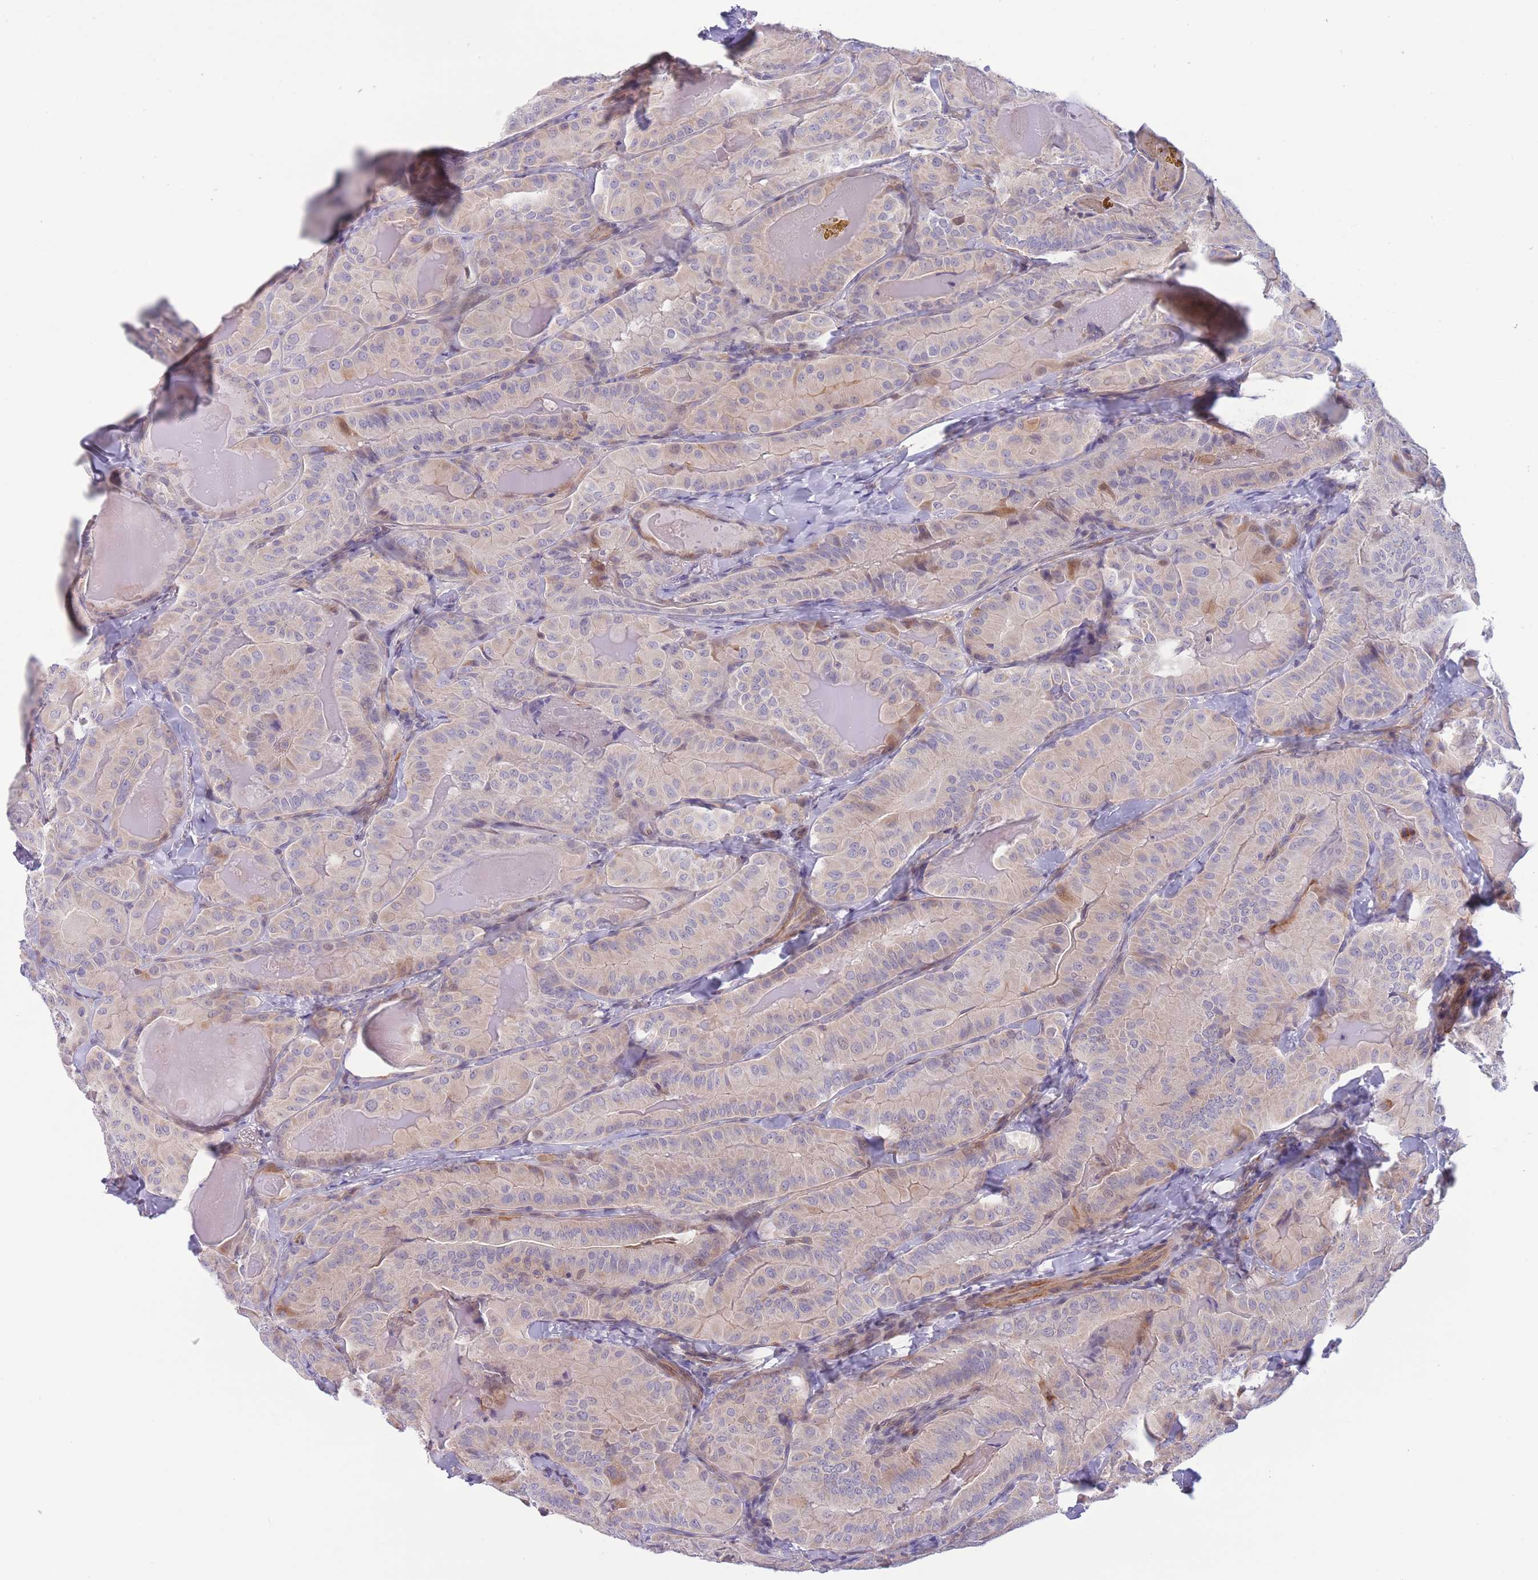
{"staining": {"intensity": "negative", "quantity": "none", "location": "none"}, "tissue": "thyroid cancer", "cell_type": "Tumor cells", "image_type": "cancer", "snomed": [{"axis": "morphology", "description": "Papillary adenocarcinoma, NOS"}, {"axis": "topography", "description": "Thyroid gland"}], "caption": "This is an IHC photomicrograph of thyroid papillary adenocarcinoma. There is no staining in tumor cells.", "gene": "C9orf152", "patient": {"sex": "female", "age": 68}}